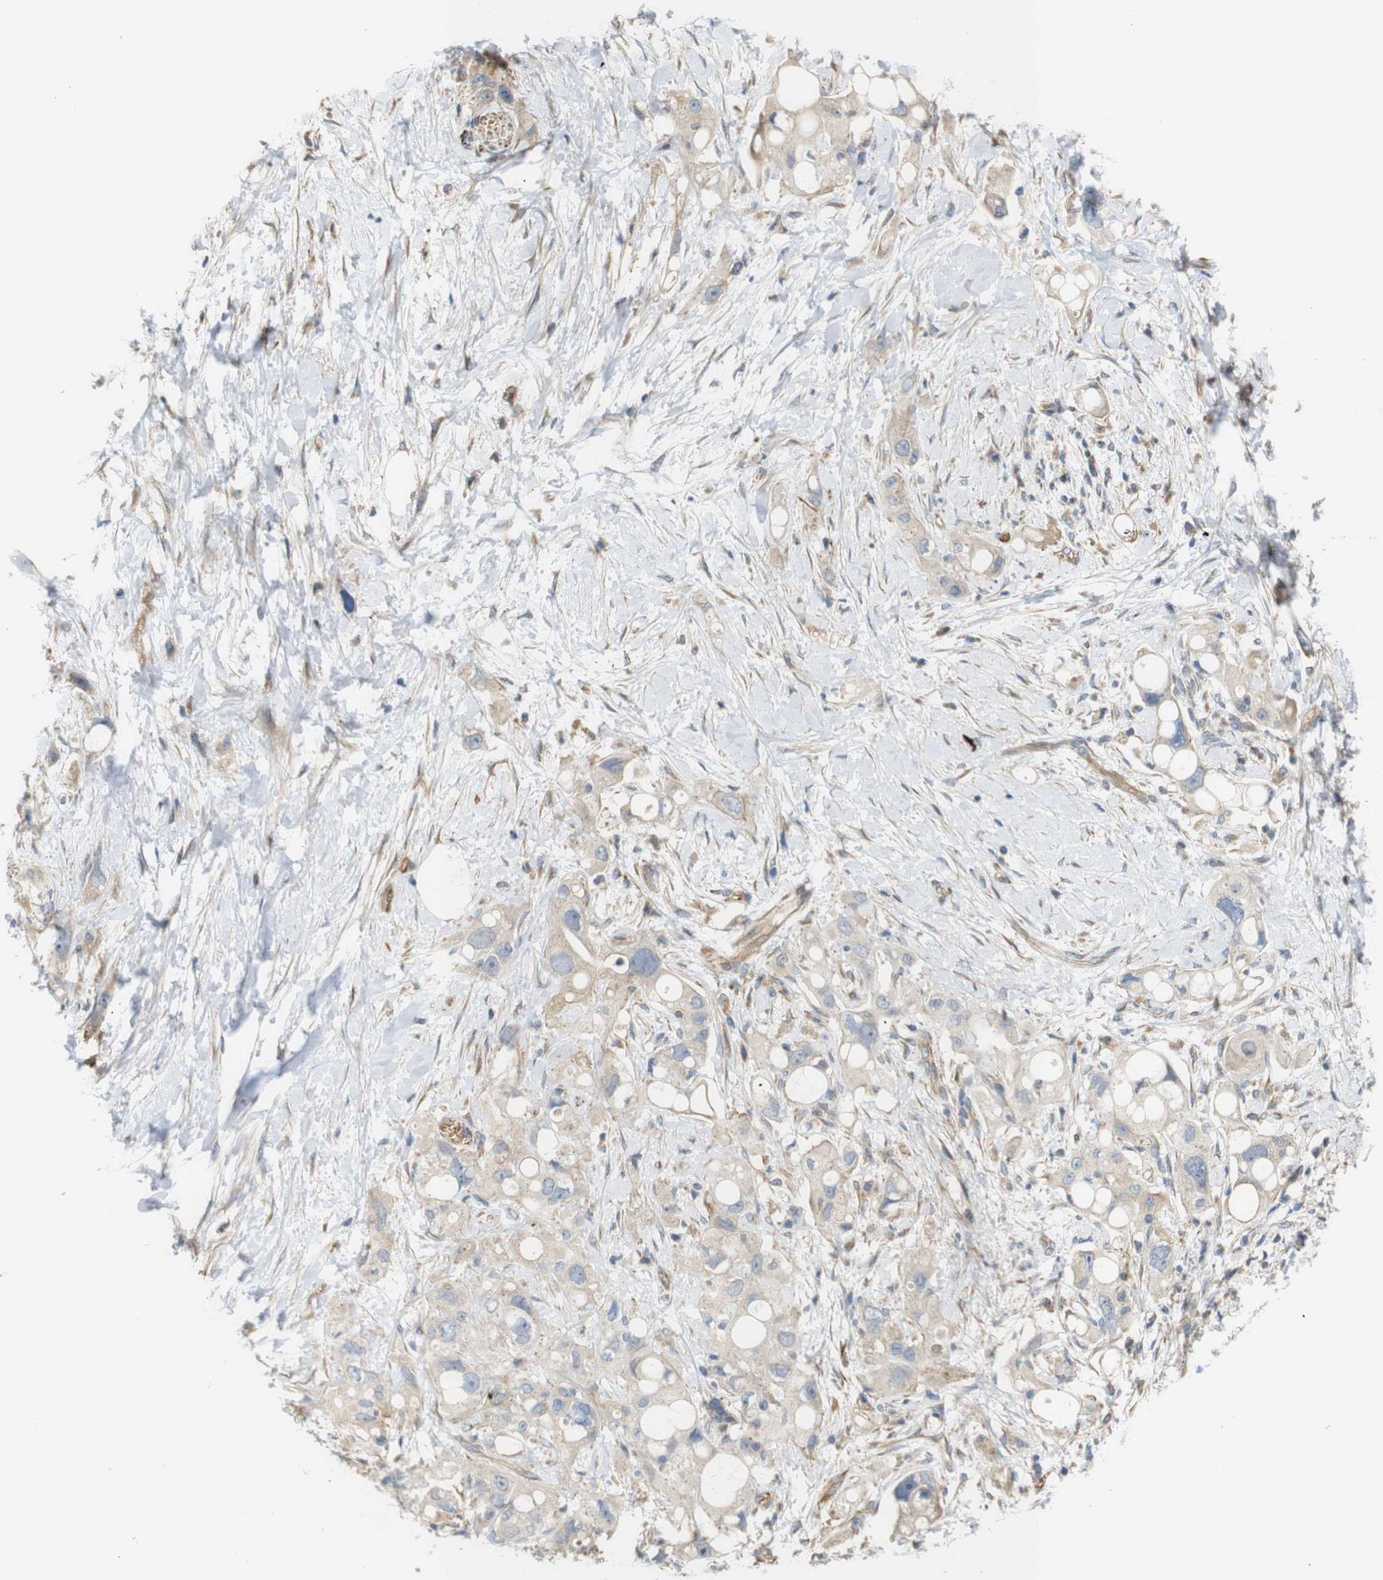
{"staining": {"intensity": "negative", "quantity": "none", "location": "none"}, "tissue": "pancreatic cancer", "cell_type": "Tumor cells", "image_type": "cancer", "snomed": [{"axis": "morphology", "description": "Adenocarcinoma, NOS"}, {"axis": "topography", "description": "Pancreas"}], "caption": "Pancreatic cancer (adenocarcinoma) was stained to show a protein in brown. There is no significant staining in tumor cells.", "gene": "RPTOR", "patient": {"sex": "female", "age": 56}}